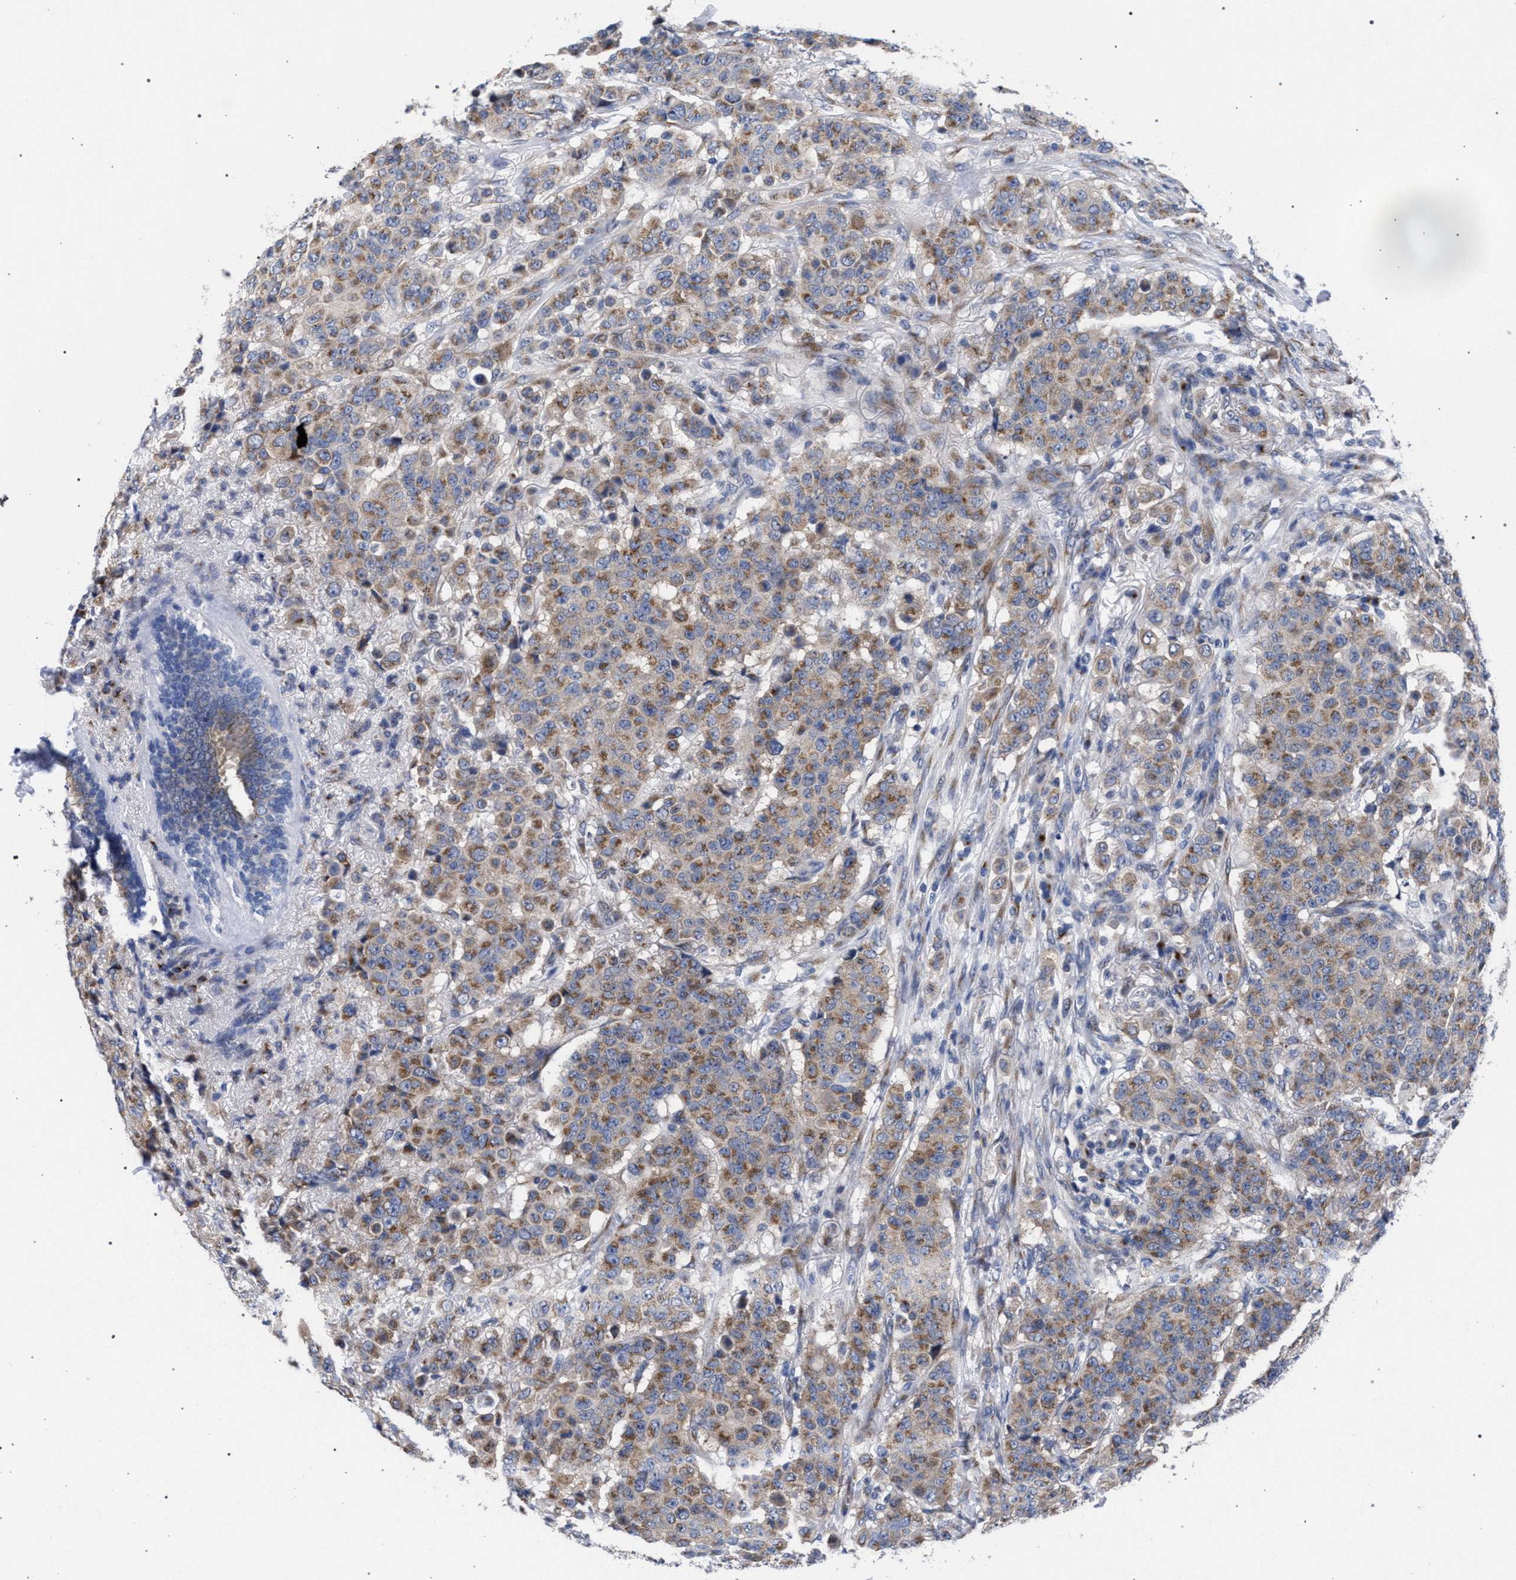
{"staining": {"intensity": "moderate", "quantity": ">75%", "location": "cytoplasmic/membranous"}, "tissue": "breast cancer", "cell_type": "Tumor cells", "image_type": "cancer", "snomed": [{"axis": "morphology", "description": "Duct carcinoma"}, {"axis": "topography", "description": "Breast"}], "caption": "DAB immunohistochemical staining of human breast cancer reveals moderate cytoplasmic/membranous protein positivity in approximately >75% of tumor cells.", "gene": "GOLGA2", "patient": {"sex": "female", "age": 40}}